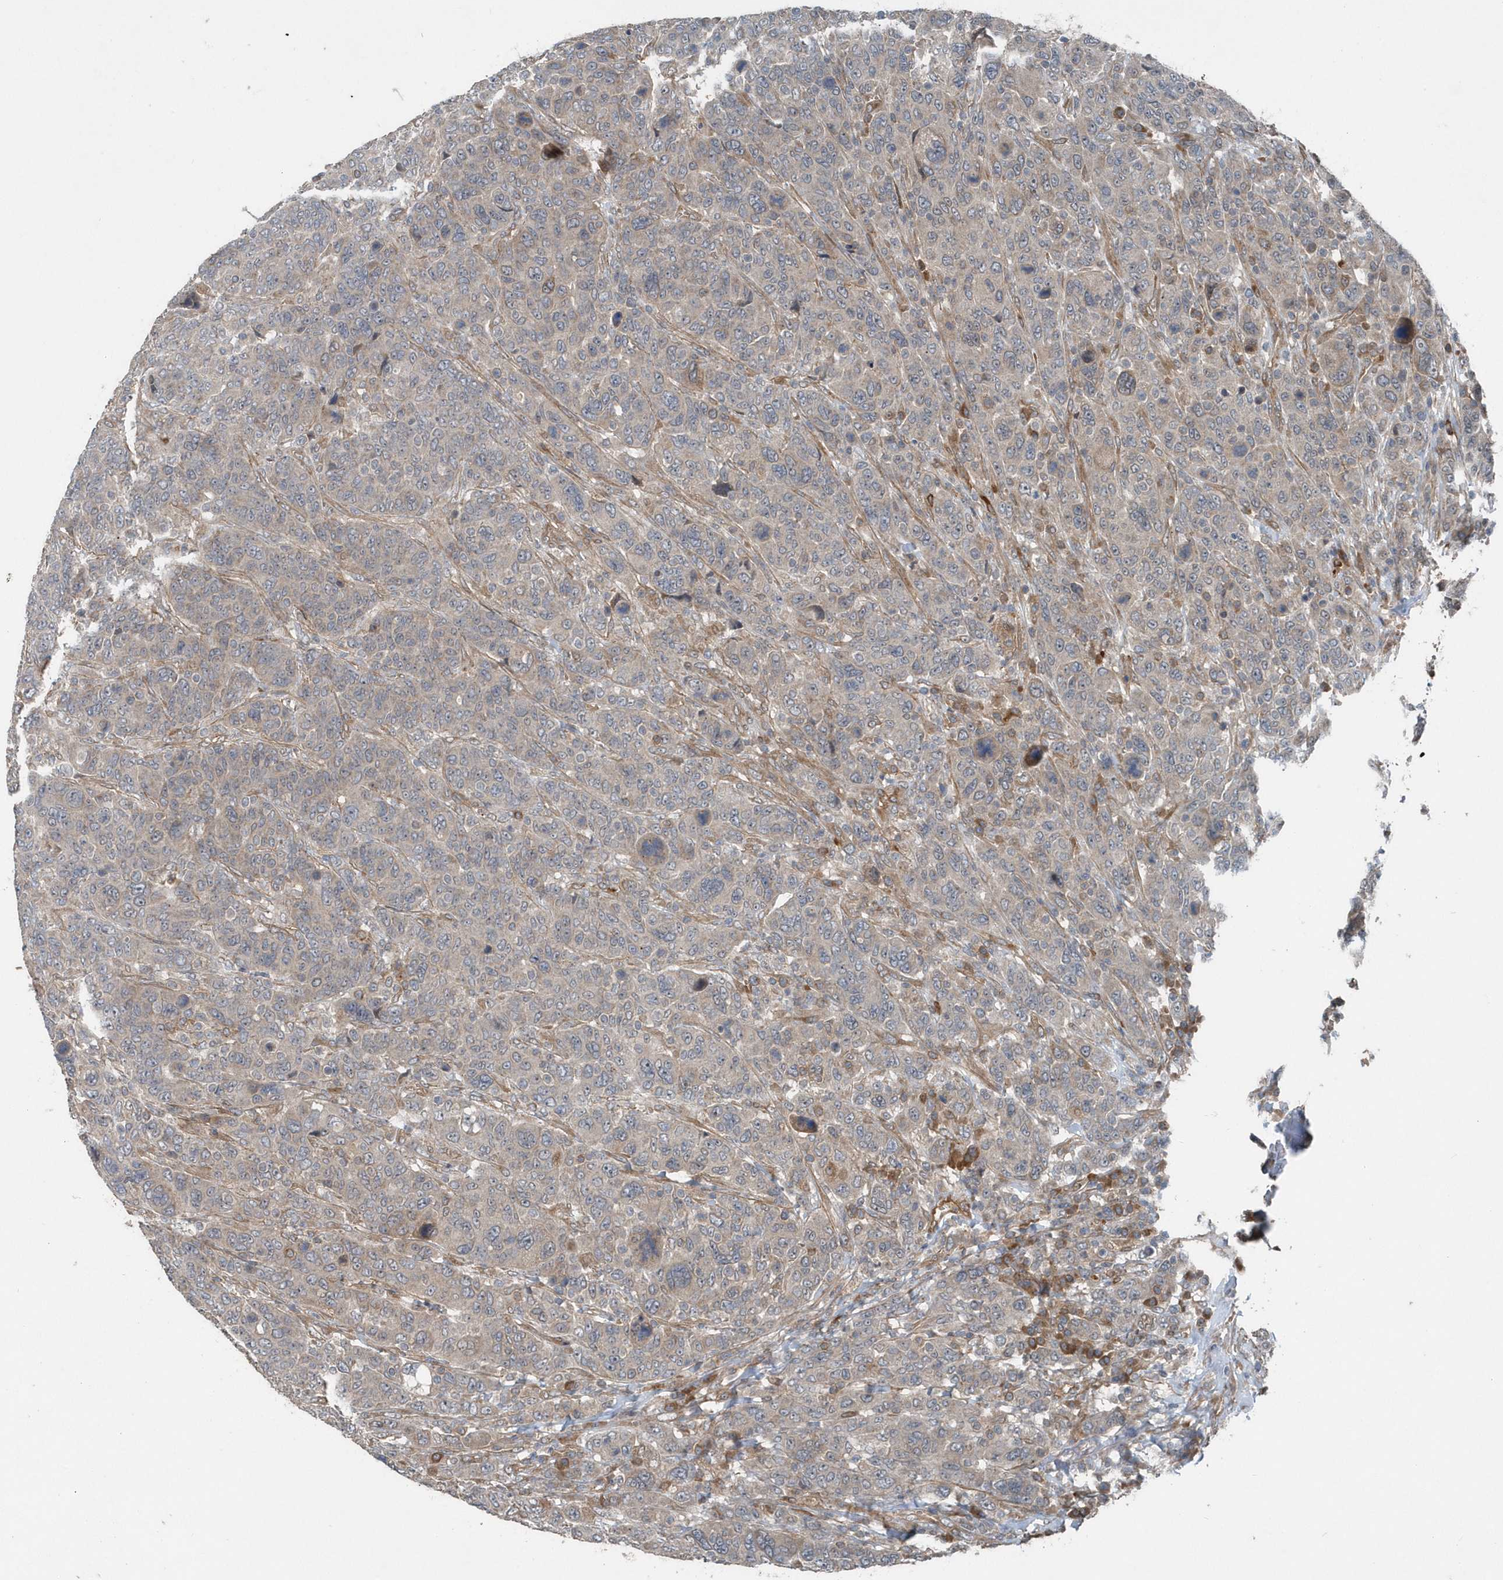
{"staining": {"intensity": "weak", "quantity": "<25%", "location": "cytoplasmic/membranous"}, "tissue": "breast cancer", "cell_type": "Tumor cells", "image_type": "cancer", "snomed": [{"axis": "morphology", "description": "Duct carcinoma"}, {"axis": "topography", "description": "Breast"}], "caption": "This is a histopathology image of immunohistochemistry staining of intraductal carcinoma (breast), which shows no expression in tumor cells. Brightfield microscopy of IHC stained with DAB (brown) and hematoxylin (blue), captured at high magnification.", "gene": "MCC", "patient": {"sex": "female", "age": 37}}